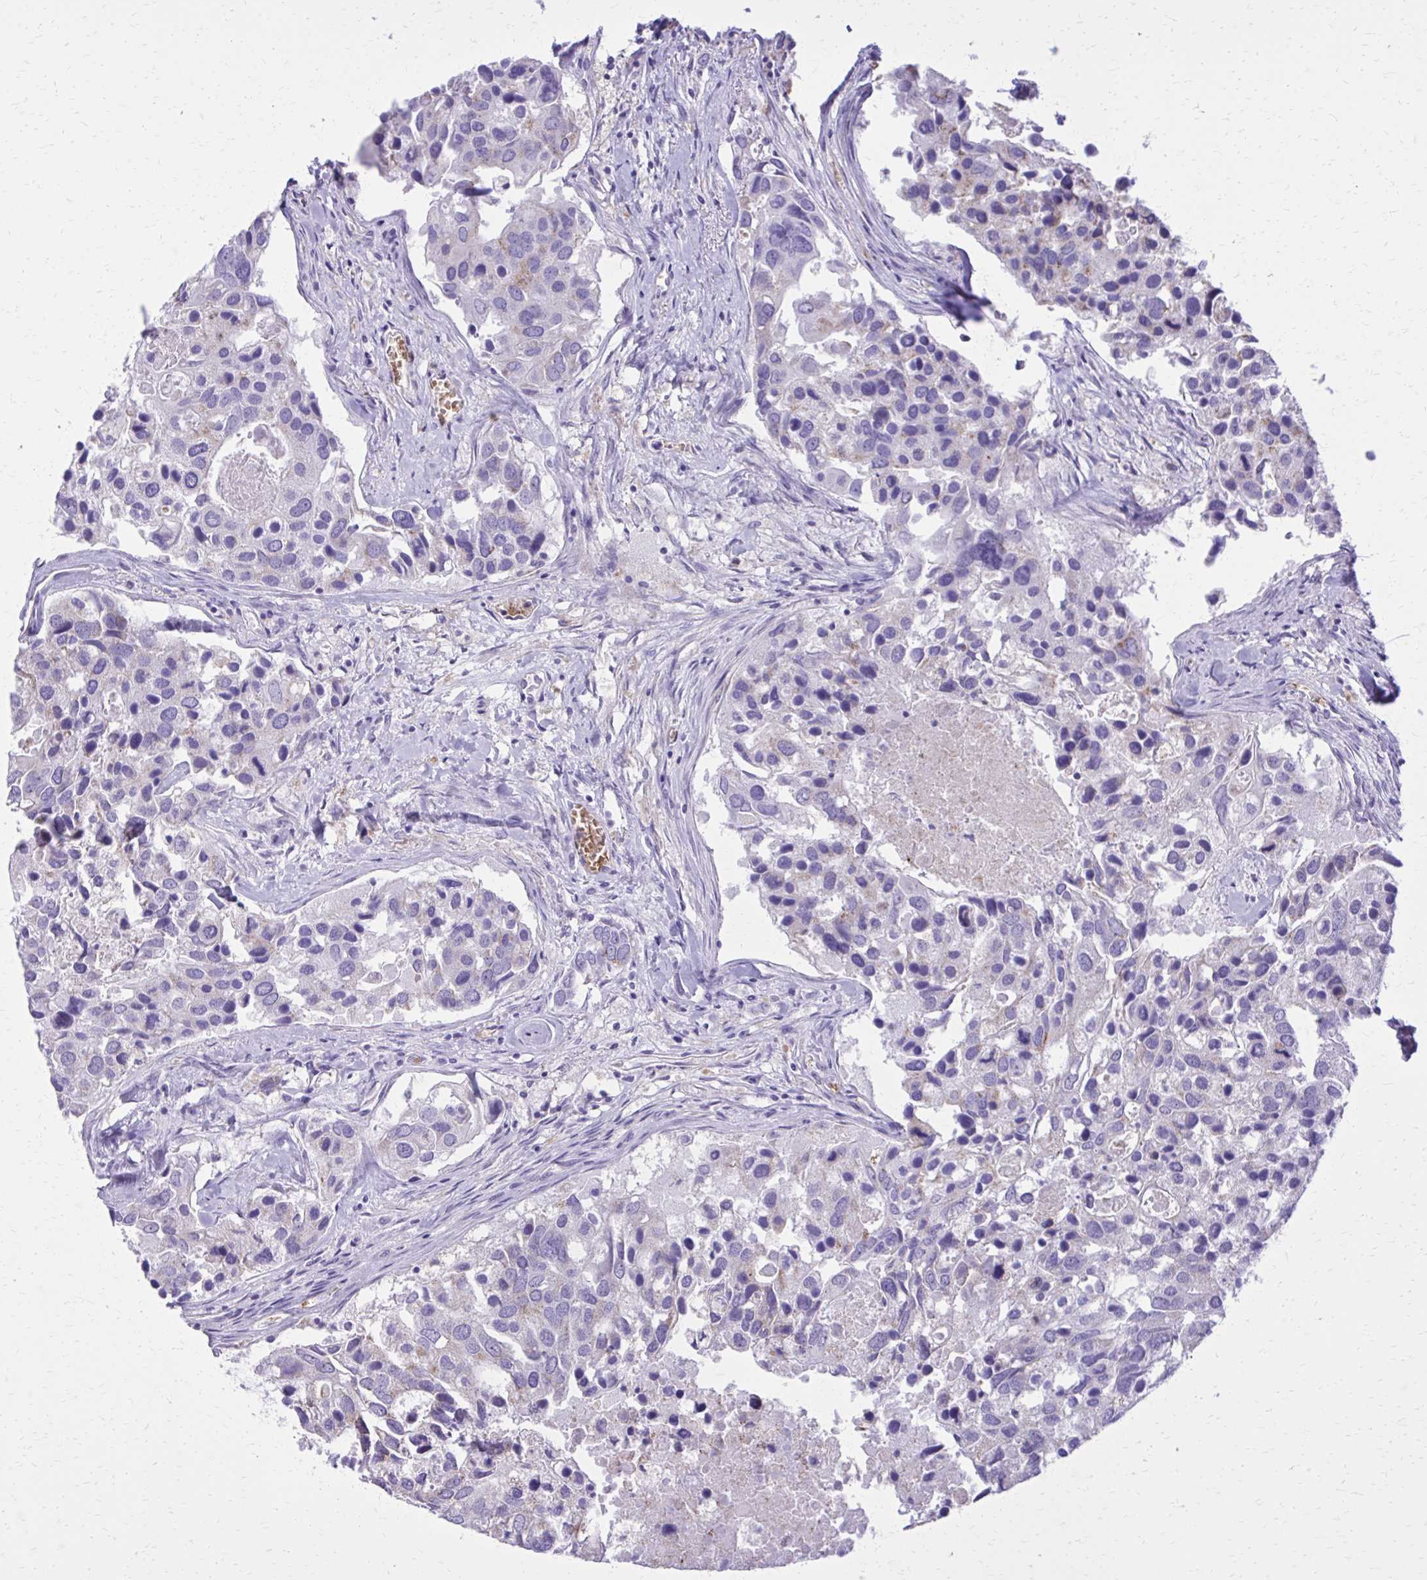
{"staining": {"intensity": "negative", "quantity": "none", "location": "none"}, "tissue": "breast cancer", "cell_type": "Tumor cells", "image_type": "cancer", "snomed": [{"axis": "morphology", "description": "Duct carcinoma"}, {"axis": "topography", "description": "Breast"}], "caption": "This is an IHC image of human breast cancer. There is no expression in tumor cells.", "gene": "CAT", "patient": {"sex": "female", "age": 83}}